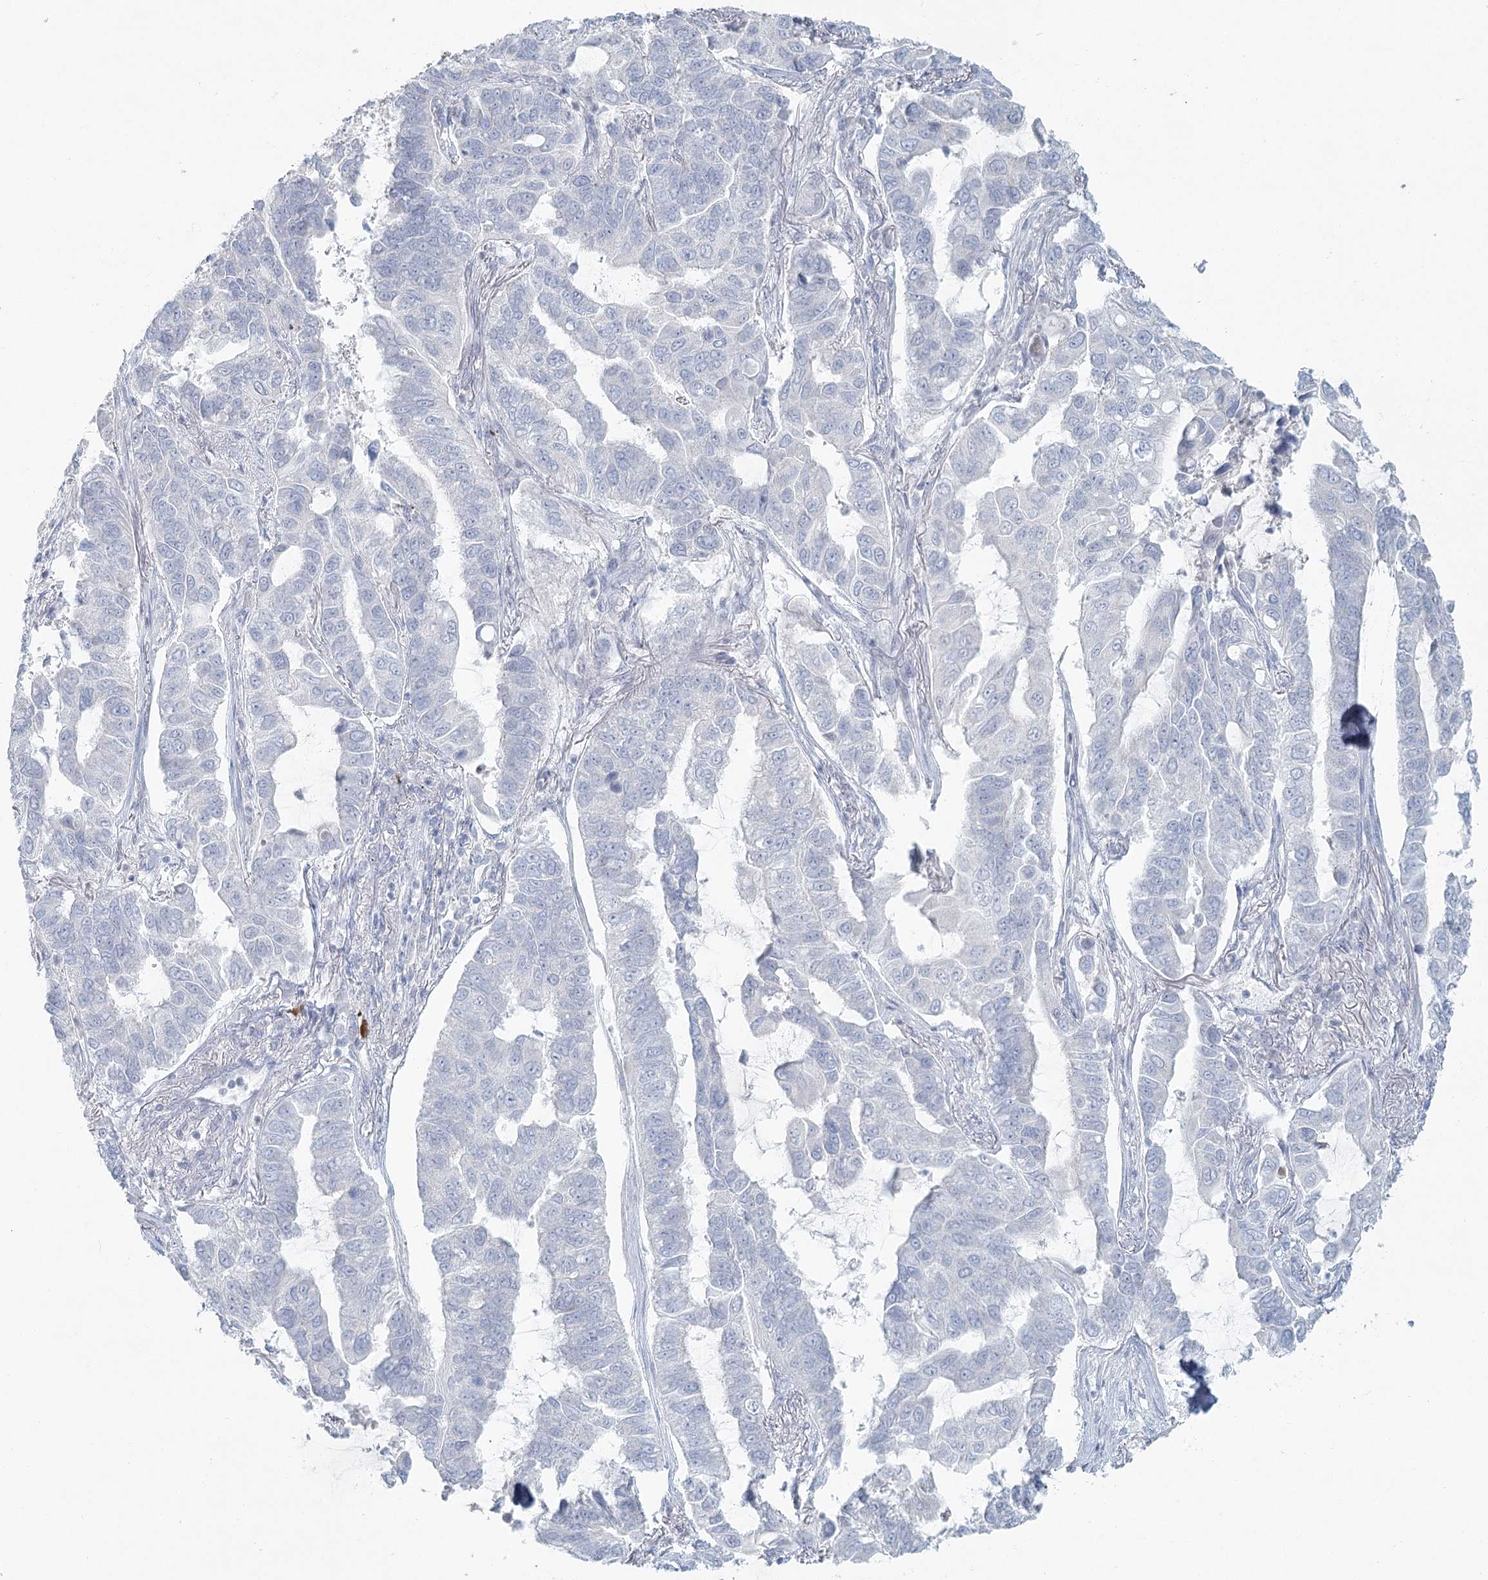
{"staining": {"intensity": "negative", "quantity": "none", "location": "none"}, "tissue": "lung cancer", "cell_type": "Tumor cells", "image_type": "cancer", "snomed": [{"axis": "morphology", "description": "Adenocarcinoma, NOS"}, {"axis": "topography", "description": "Lung"}], "caption": "A high-resolution micrograph shows immunohistochemistry staining of lung cancer, which demonstrates no significant staining in tumor cells.", "gene": "LRP2BP", "patient": {"sex": "male", "age": 64}}